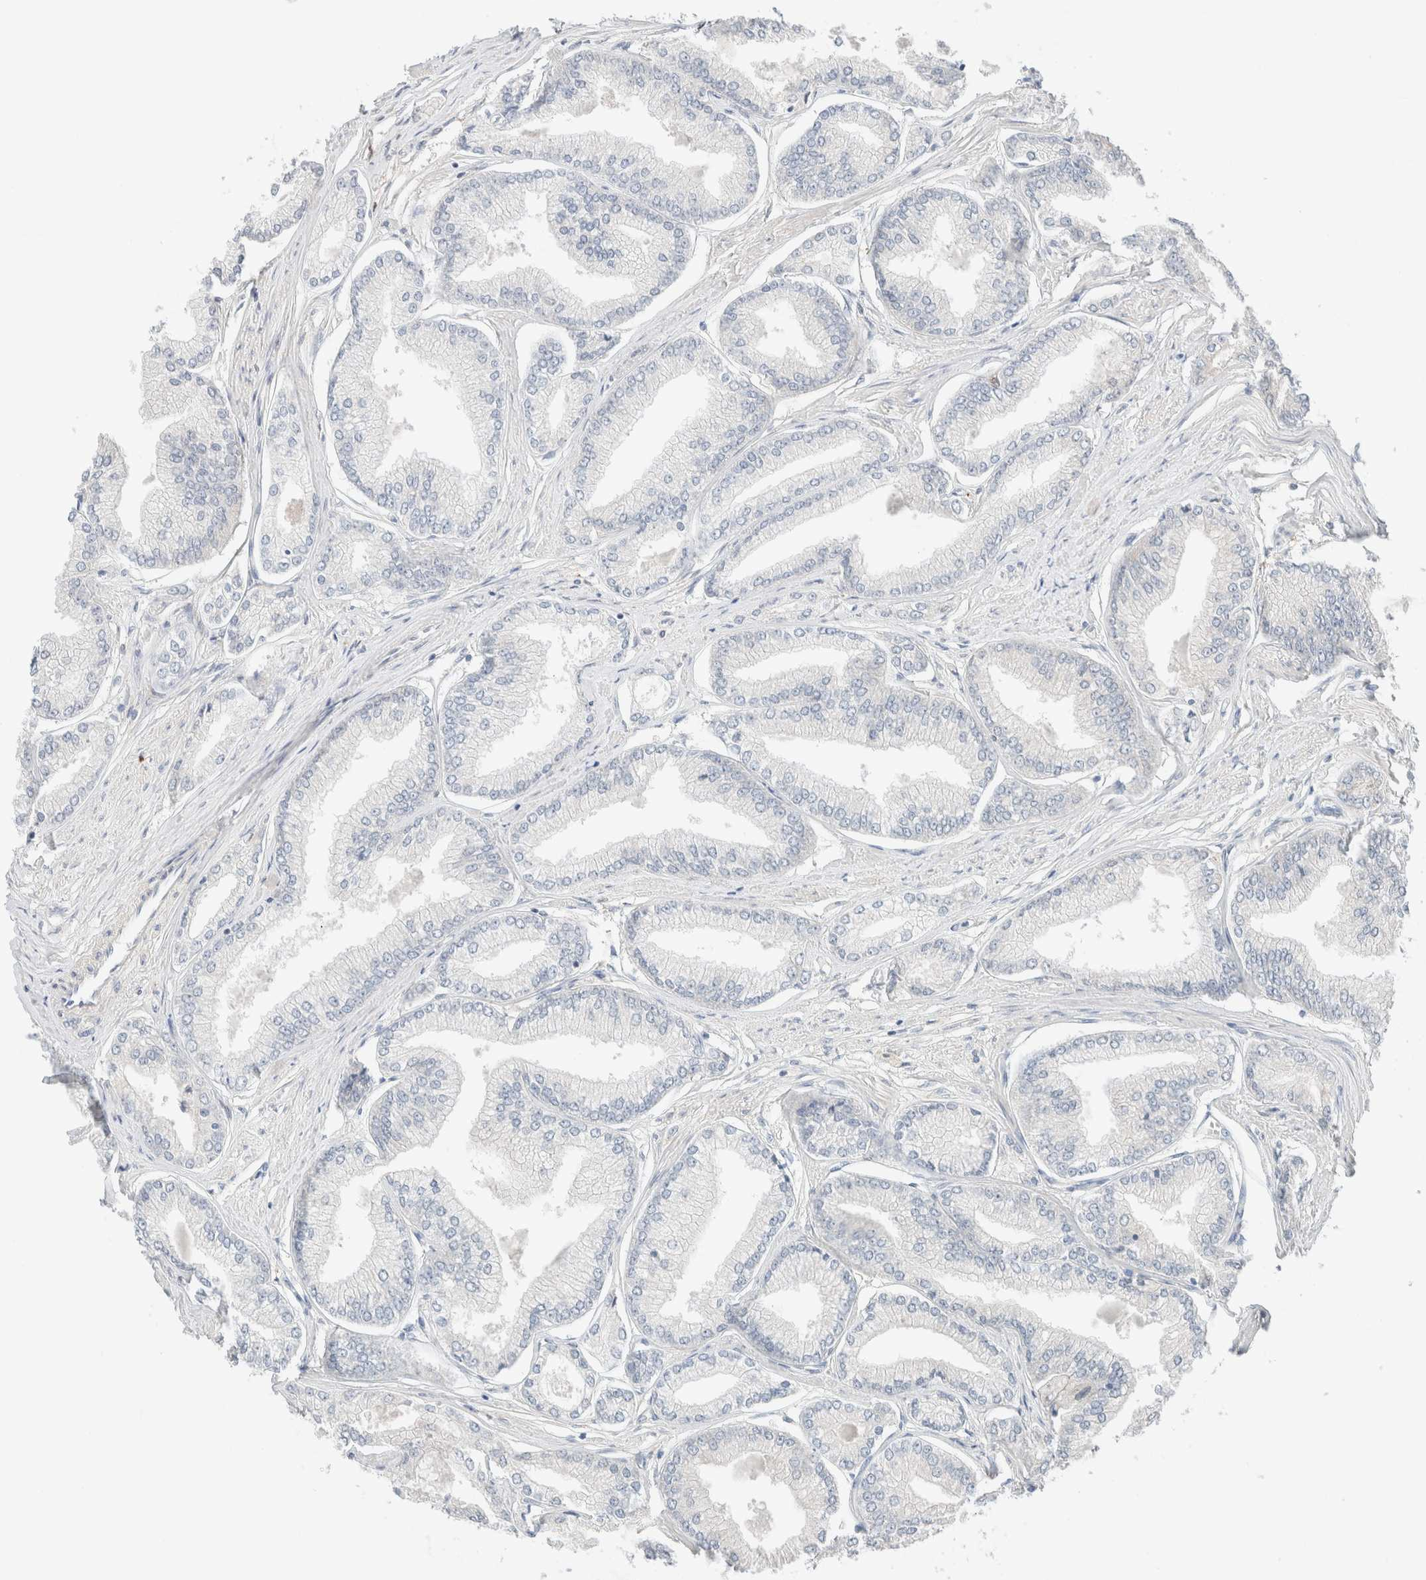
{"staining": {"intensity": "negative", "quantity": "none", "location": "none"}, "tissue": "prostate cancer", "cell_type": "Tumor cells", "image_type": "cancer", "snomed": [{"axis": "morphology", "description": "Adenocarcinoma, Low grade"}, {"axis": "topography", "description": "Prostate"}], "caption": "DAB (3,3'-diaminobenzidine) immunohistochemical staining of human prostate cancer exhibits no significant staining in tumor cells.", "gene": "PCM1", "patient": {"sex": "male", "age": 52}}